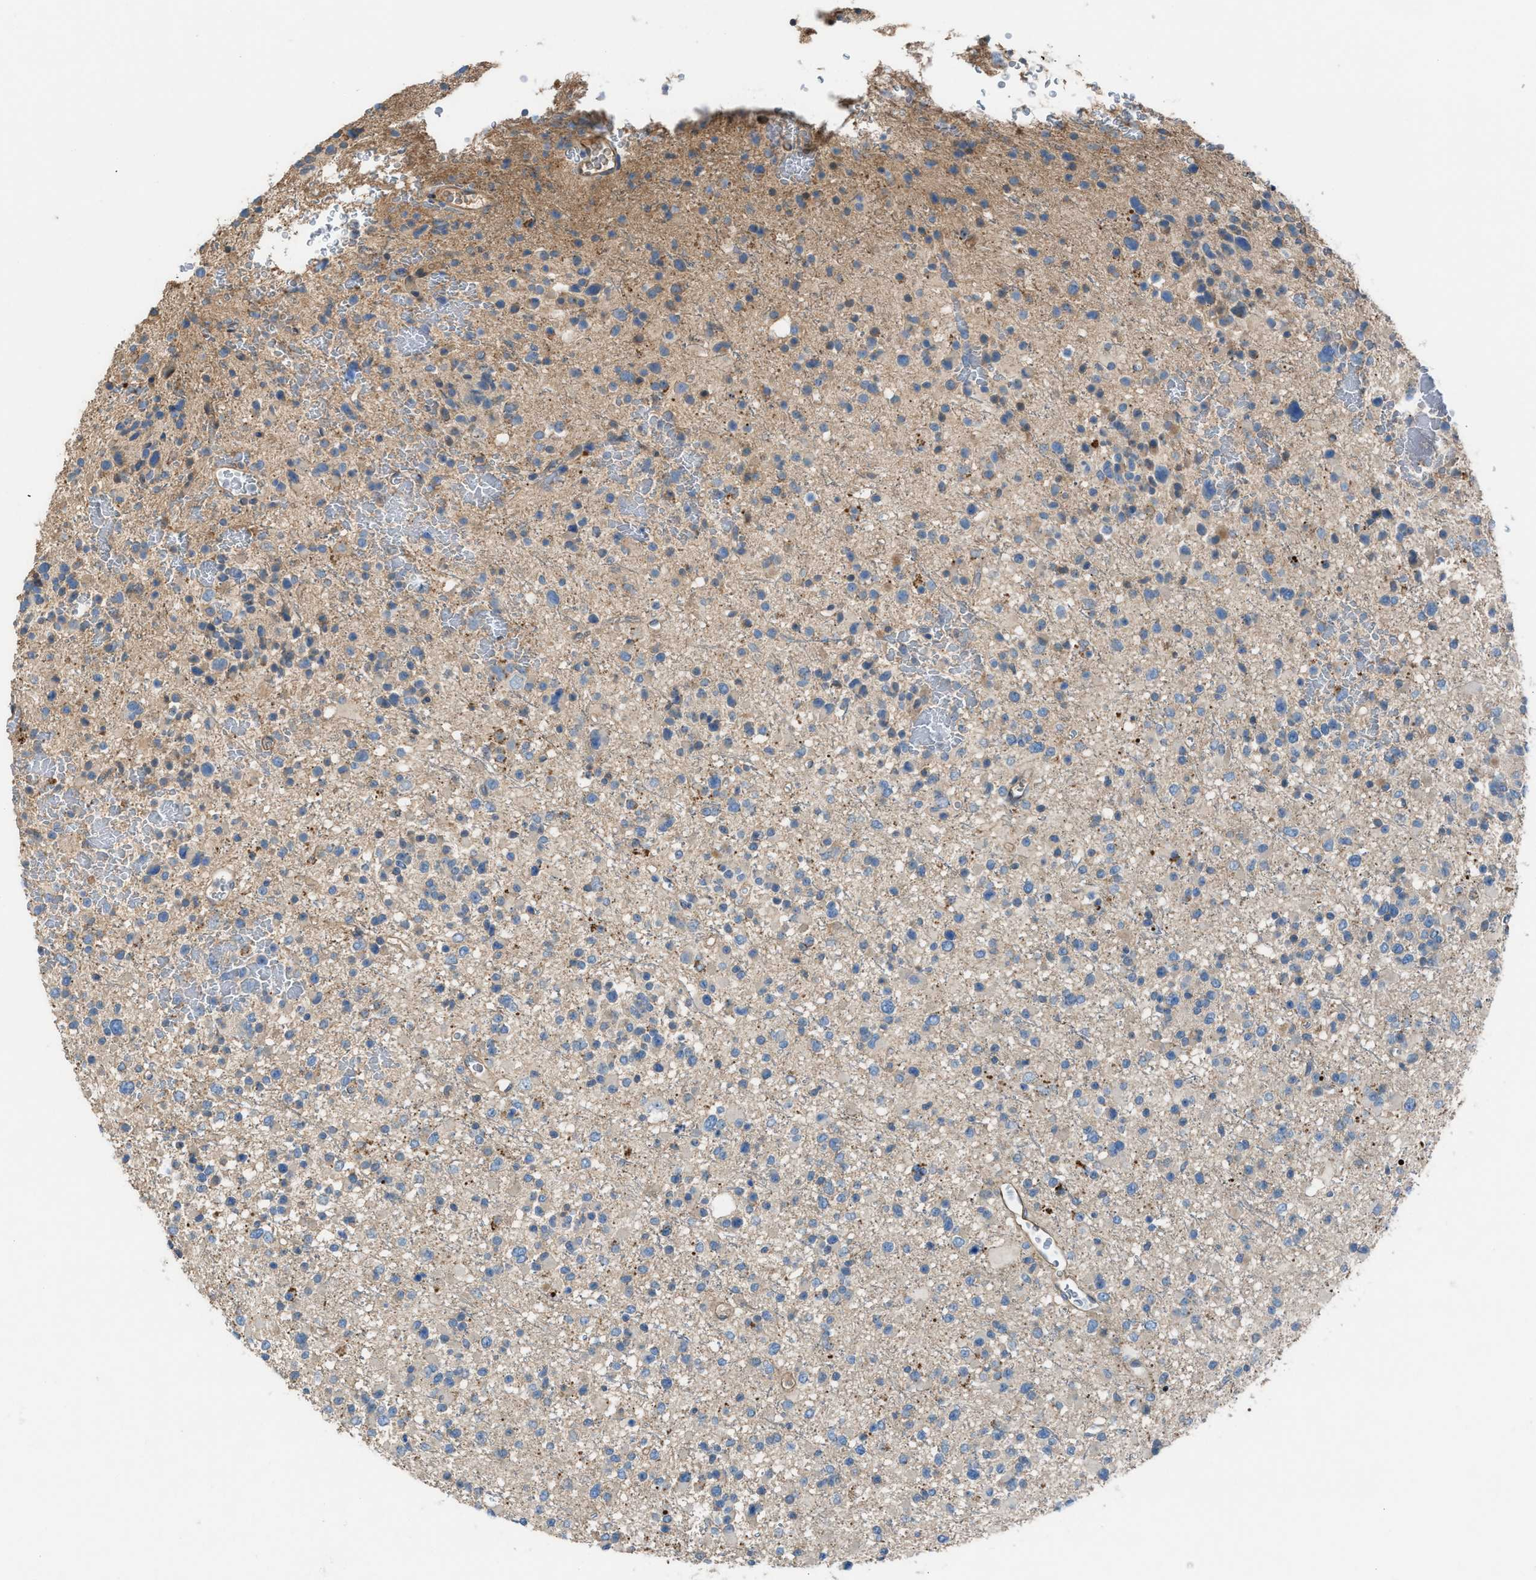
{"staining": {"intensity": "weak", "quantity": "<25%", "location": "cytoplasmic/membranous"}, "tissue": "glioma", "cell_type": "Tumor cells", "image_type": "cancer", "snomed": [{"axis": "morphology", "description": "Glioma, malignant, Low grade"}, {"axis": "topography", "description": "Brain"}], "caption": "Tumor cells show no significant protein expression in malignant glioma (low-grade). (IHC, brightfield microscopy, high magnification).", "gene": "TPK1", "patient": {"sex": "female", "age": 22}}